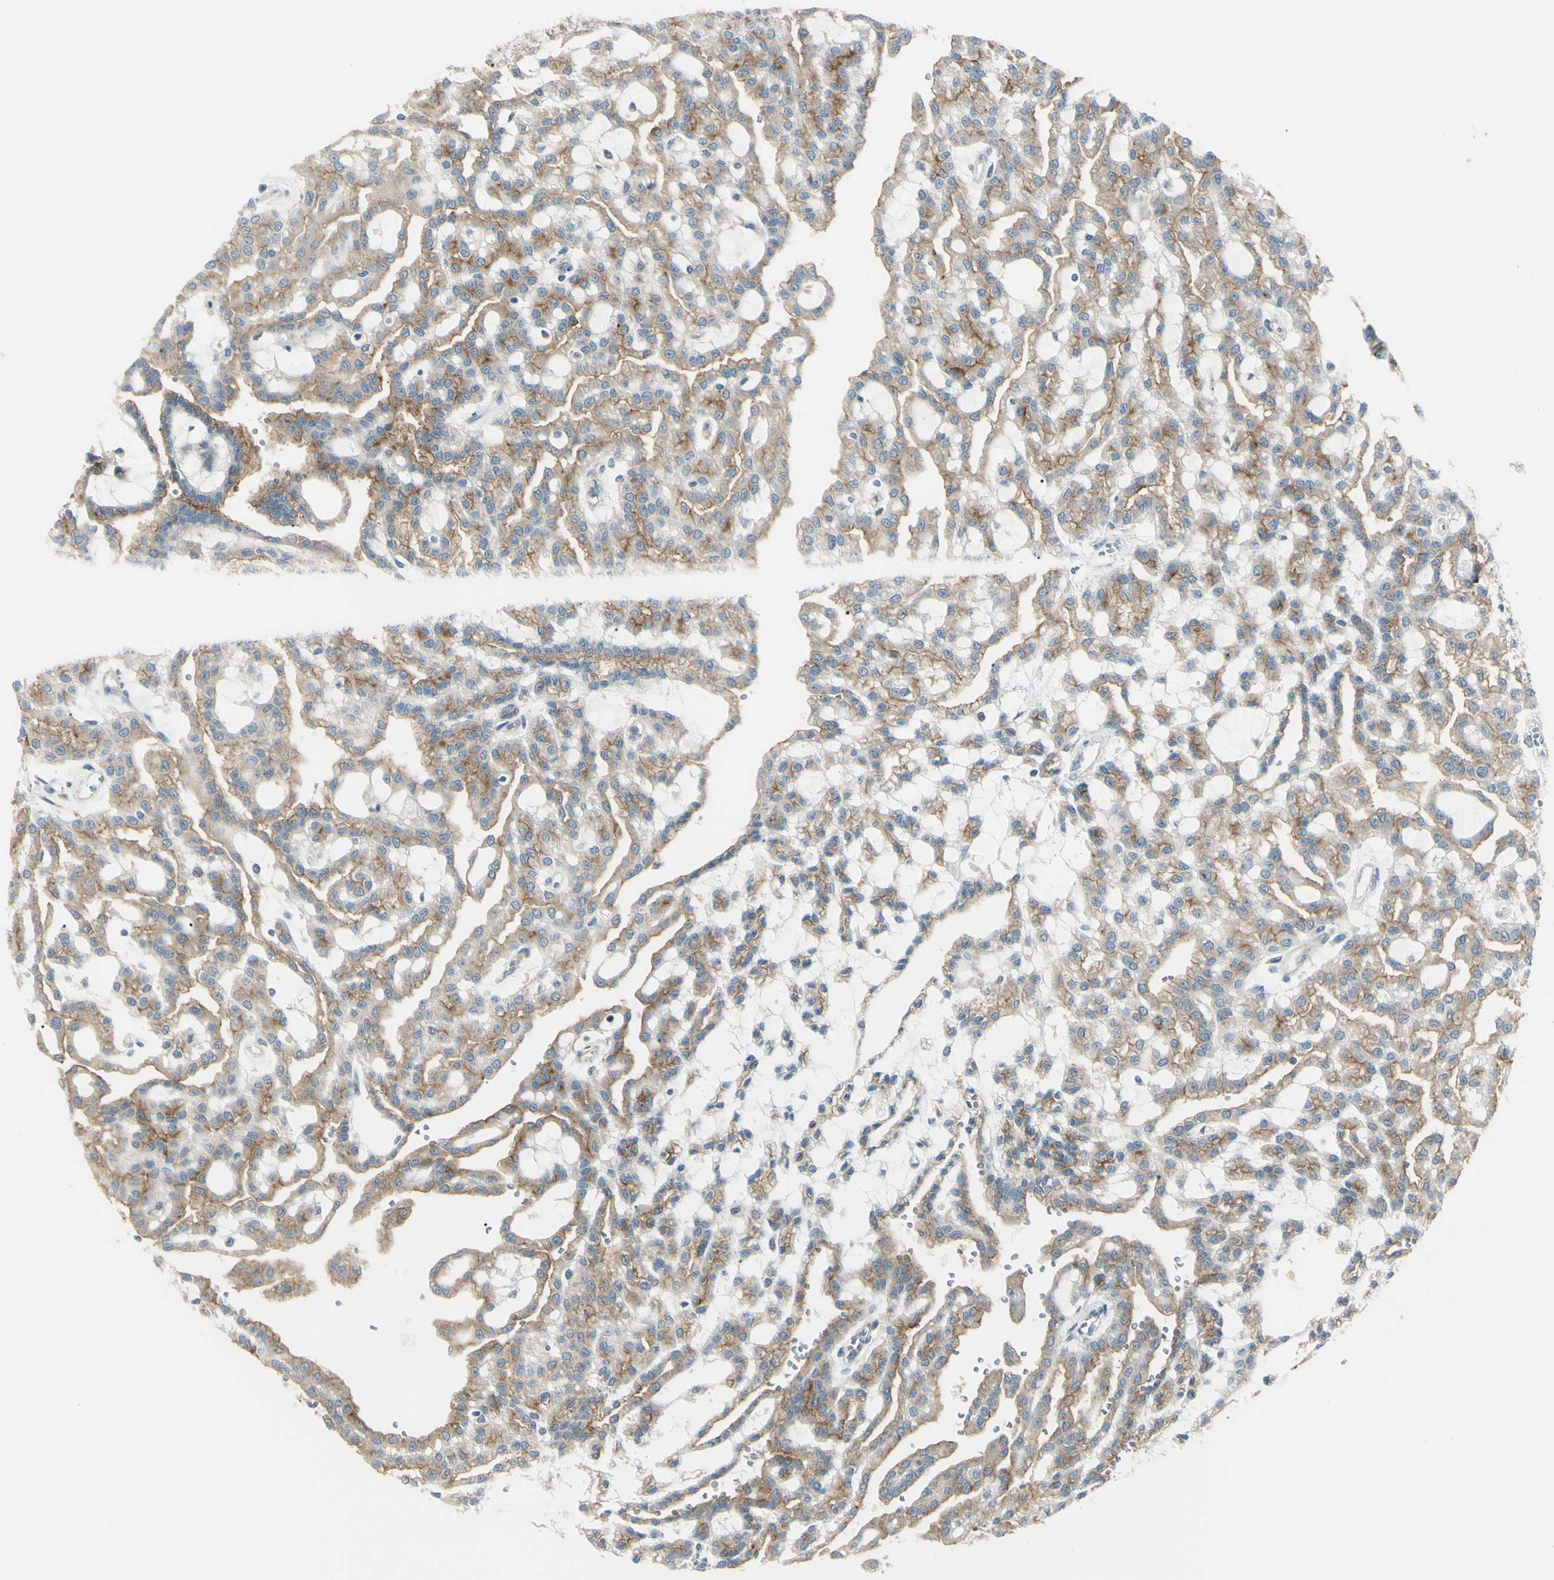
{"staining": {"intensity": "weak", "quantity": ">75%", "location": "cytoplasmic/membranous"}, "tissue": "renal cancer", "cell_type": "Tumor cells", "image_type": "cancer", "snomed": [{"axis": "morphology", "description": "Adenocarcinoma, NOS"}, {"axis": "topography", "description": "Kidney"}], "caption": "A brown stain shows weak cytoplasmic/membranous expression of a protein in human renal cancer tumor cells. Using DAB (3,3'-diaminobenzidine) (brown) and hematoxylin (blue) stains, captured at high magnification using brightfield microscopy.", "gene": "LMTK2", "patient": {"sex": "male", "age": 63}}